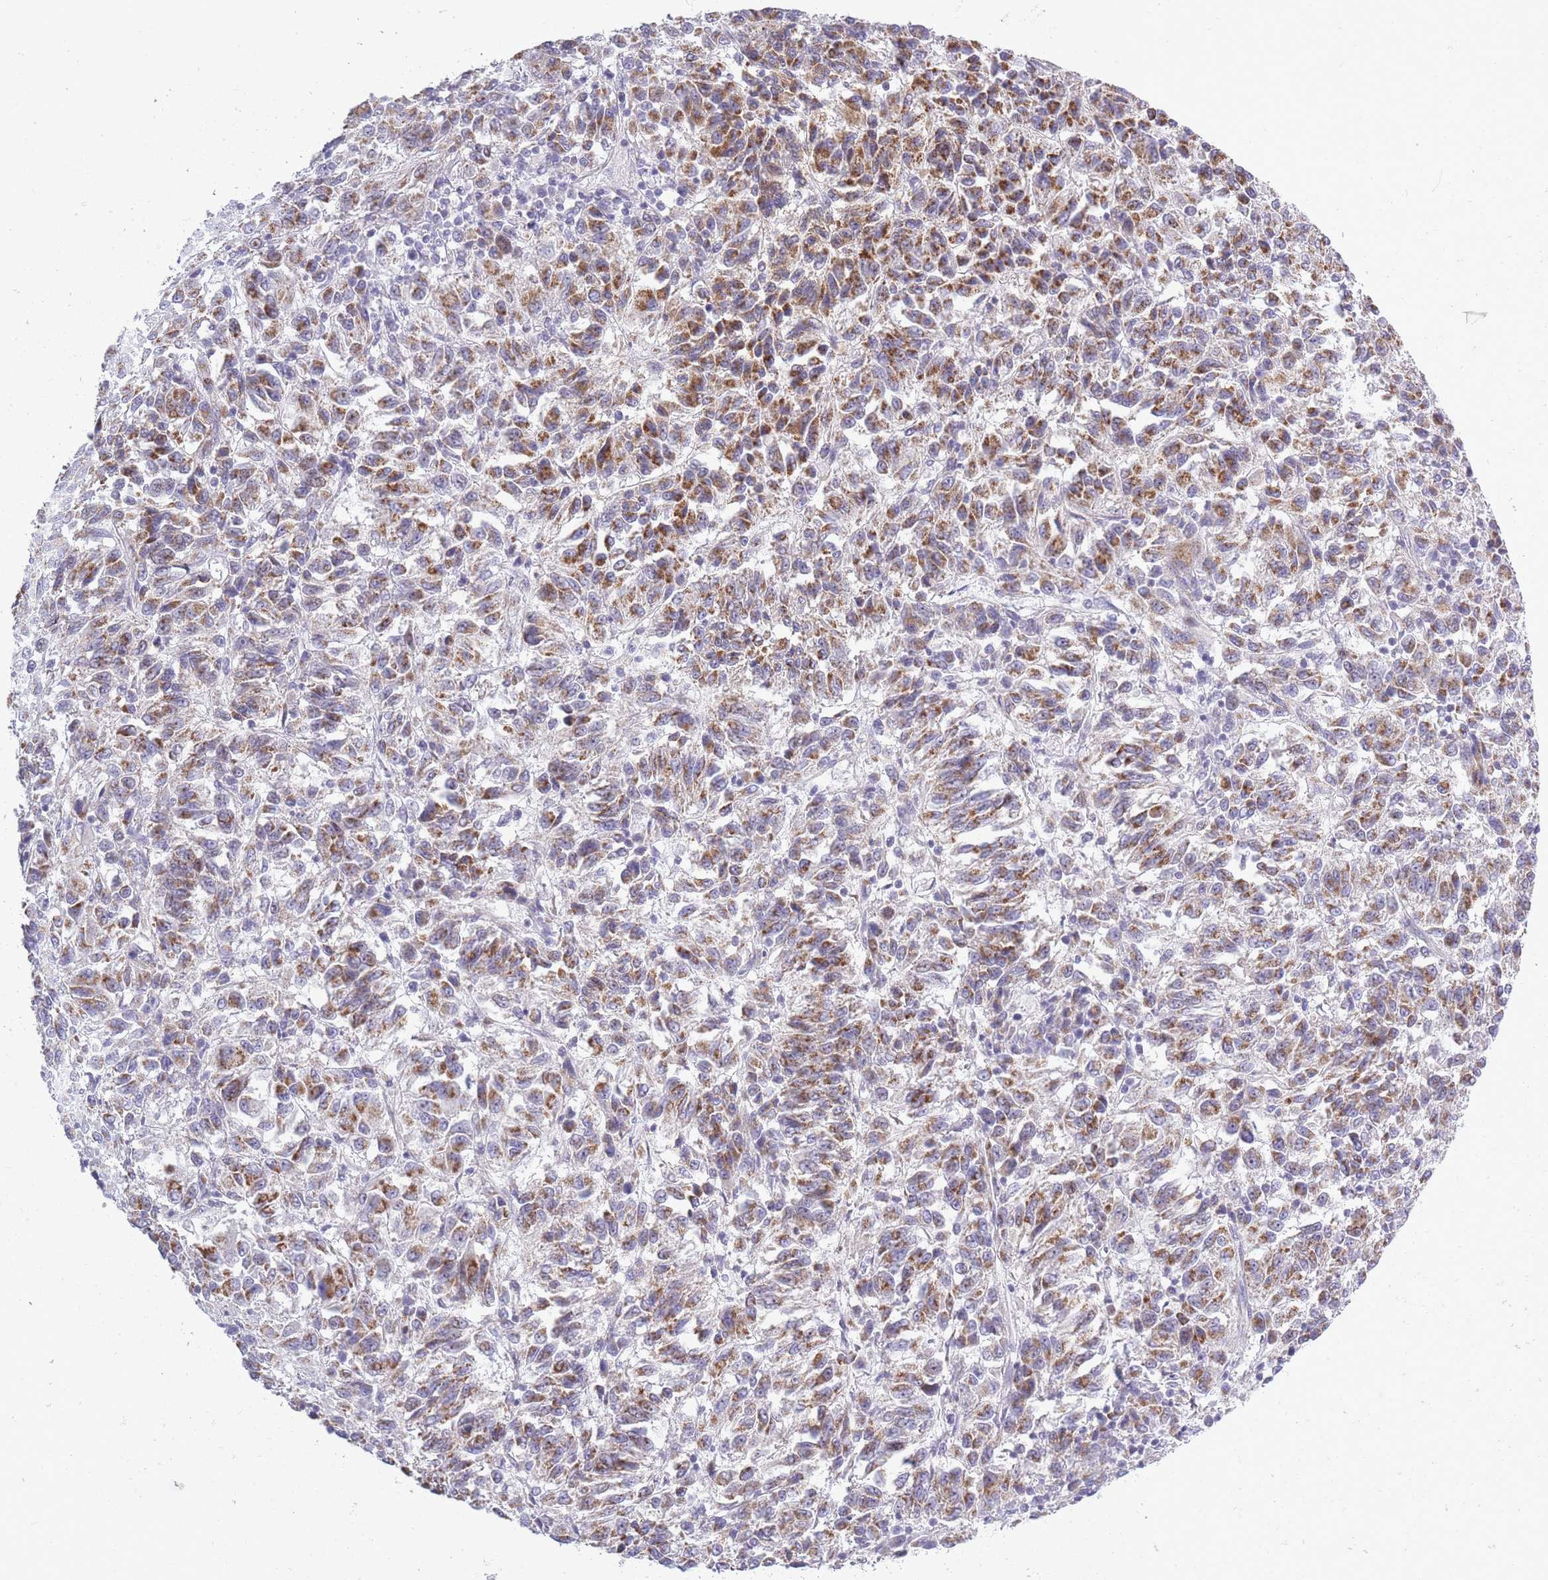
{"staining": {"intensity": "moderate", "quantity": ">75%", "location": "cytoplasmic/membranous"}, "tissue": "melanoma", "cell_type": "Tumor cells", "image_type": "cancer", "snomed": [{"axis": "morphology", "description": "Malignant melanoma, Metastatic site"}, {"axis": "topography", "description": "Lung"}], "caption": "Immunohistochemical staining of malignant melanoma (metastatic site) reveals medium levels of moderate cytoplasmic/membranous protein positivity in about >75% of tumor cells. Ihc stains the protein of interest in brown and the nuclei are stained blue.", "gene": "ZBTB24", "patient": {"sex": "male", "age": 64}}